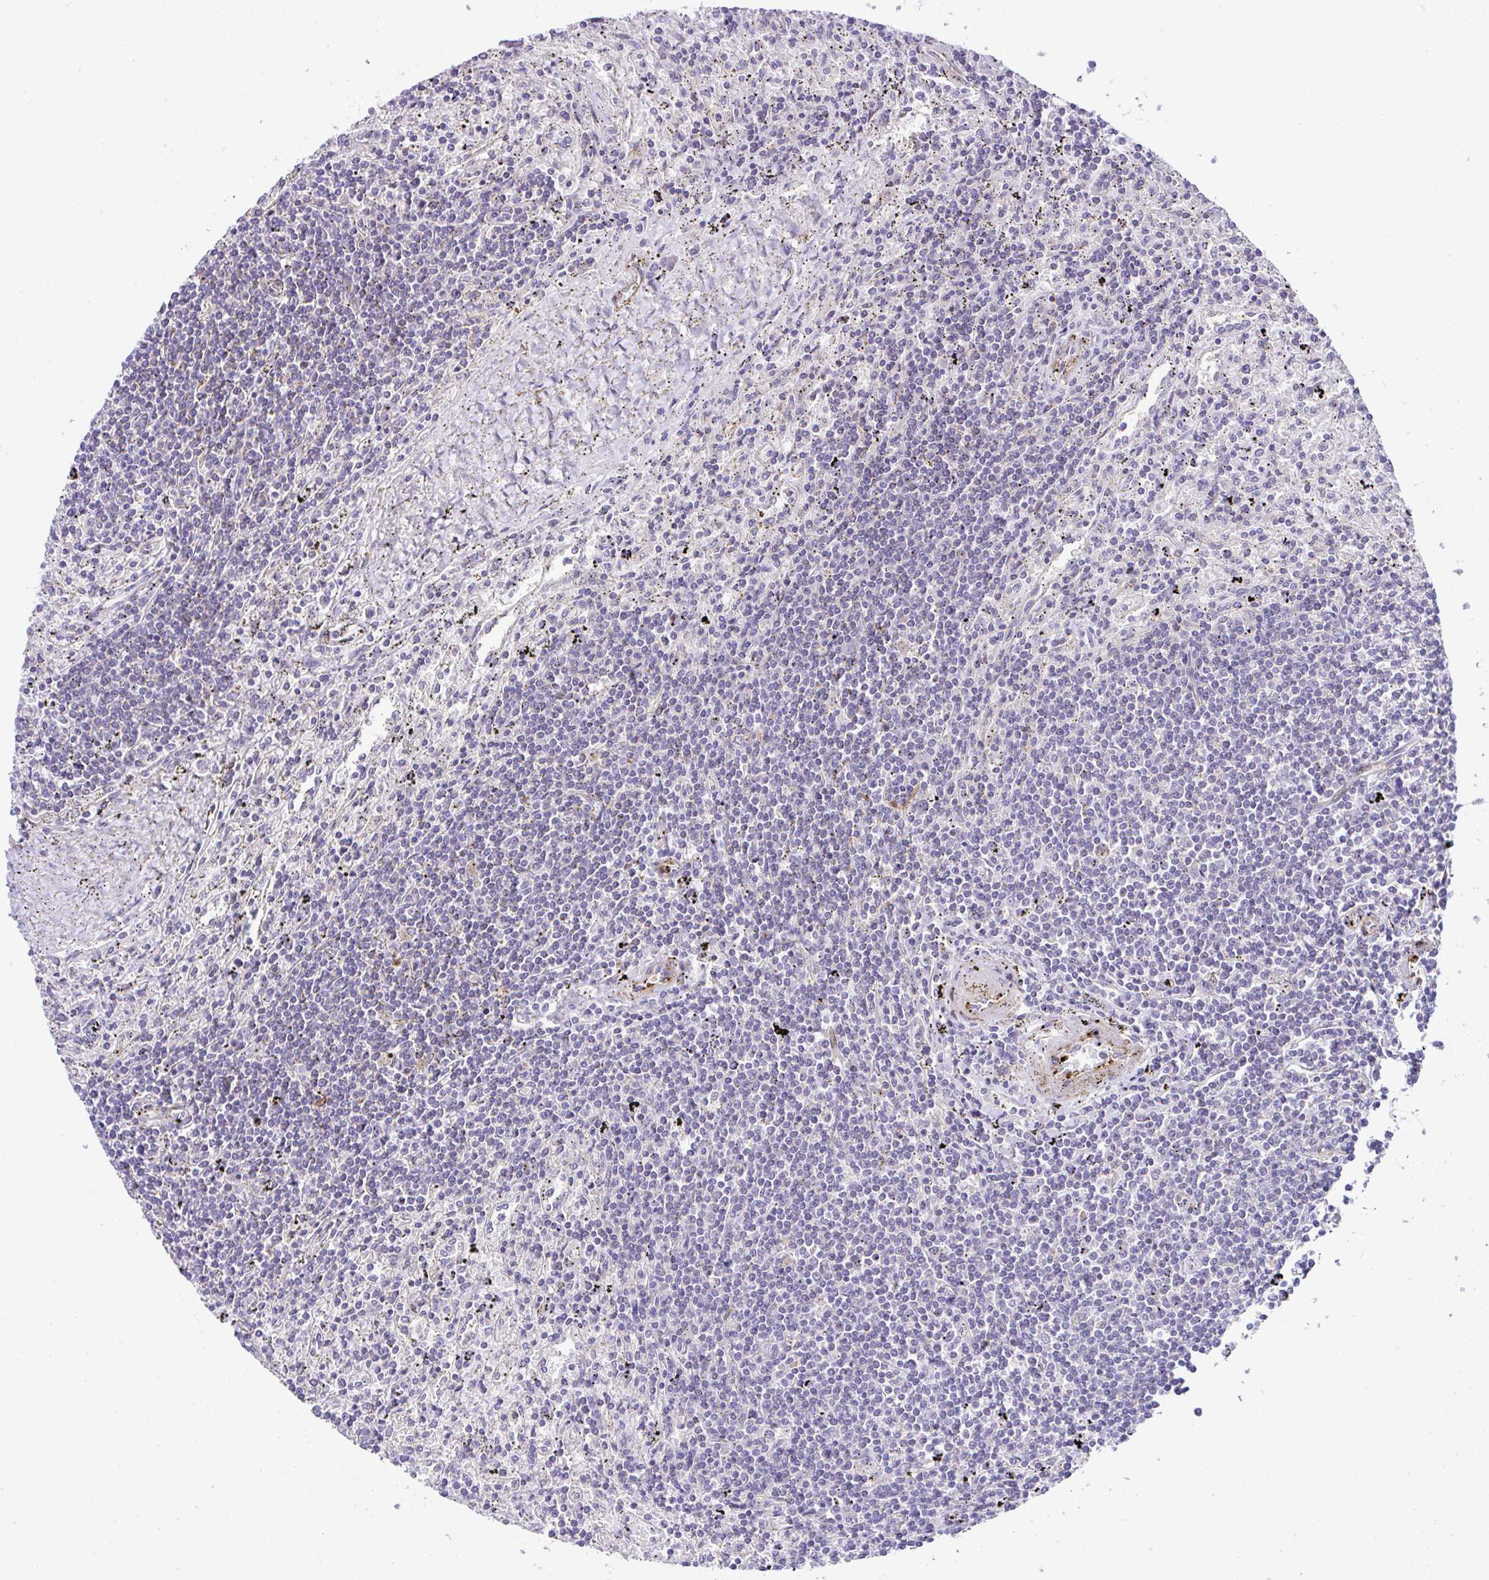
{"staining": {"intensity": "negative", "quantity": "none", "location": "none"}, "tissue": "lymphoma", "cell_type": "Tumor cells", "image_type": "cancer", "snomed": [{"axis": "morphology", "description": "Malignant lymphoma, non-Hodgkin's type, Low grade"}, {"axis": "topography", "description": "Spleen"}], "caption": "Lymphoma stained for a protein using immunohistochemistry reveals no expression tumor cells.", "gene": "FBXO34", "patient": {"sex": "male", "age": 76}}